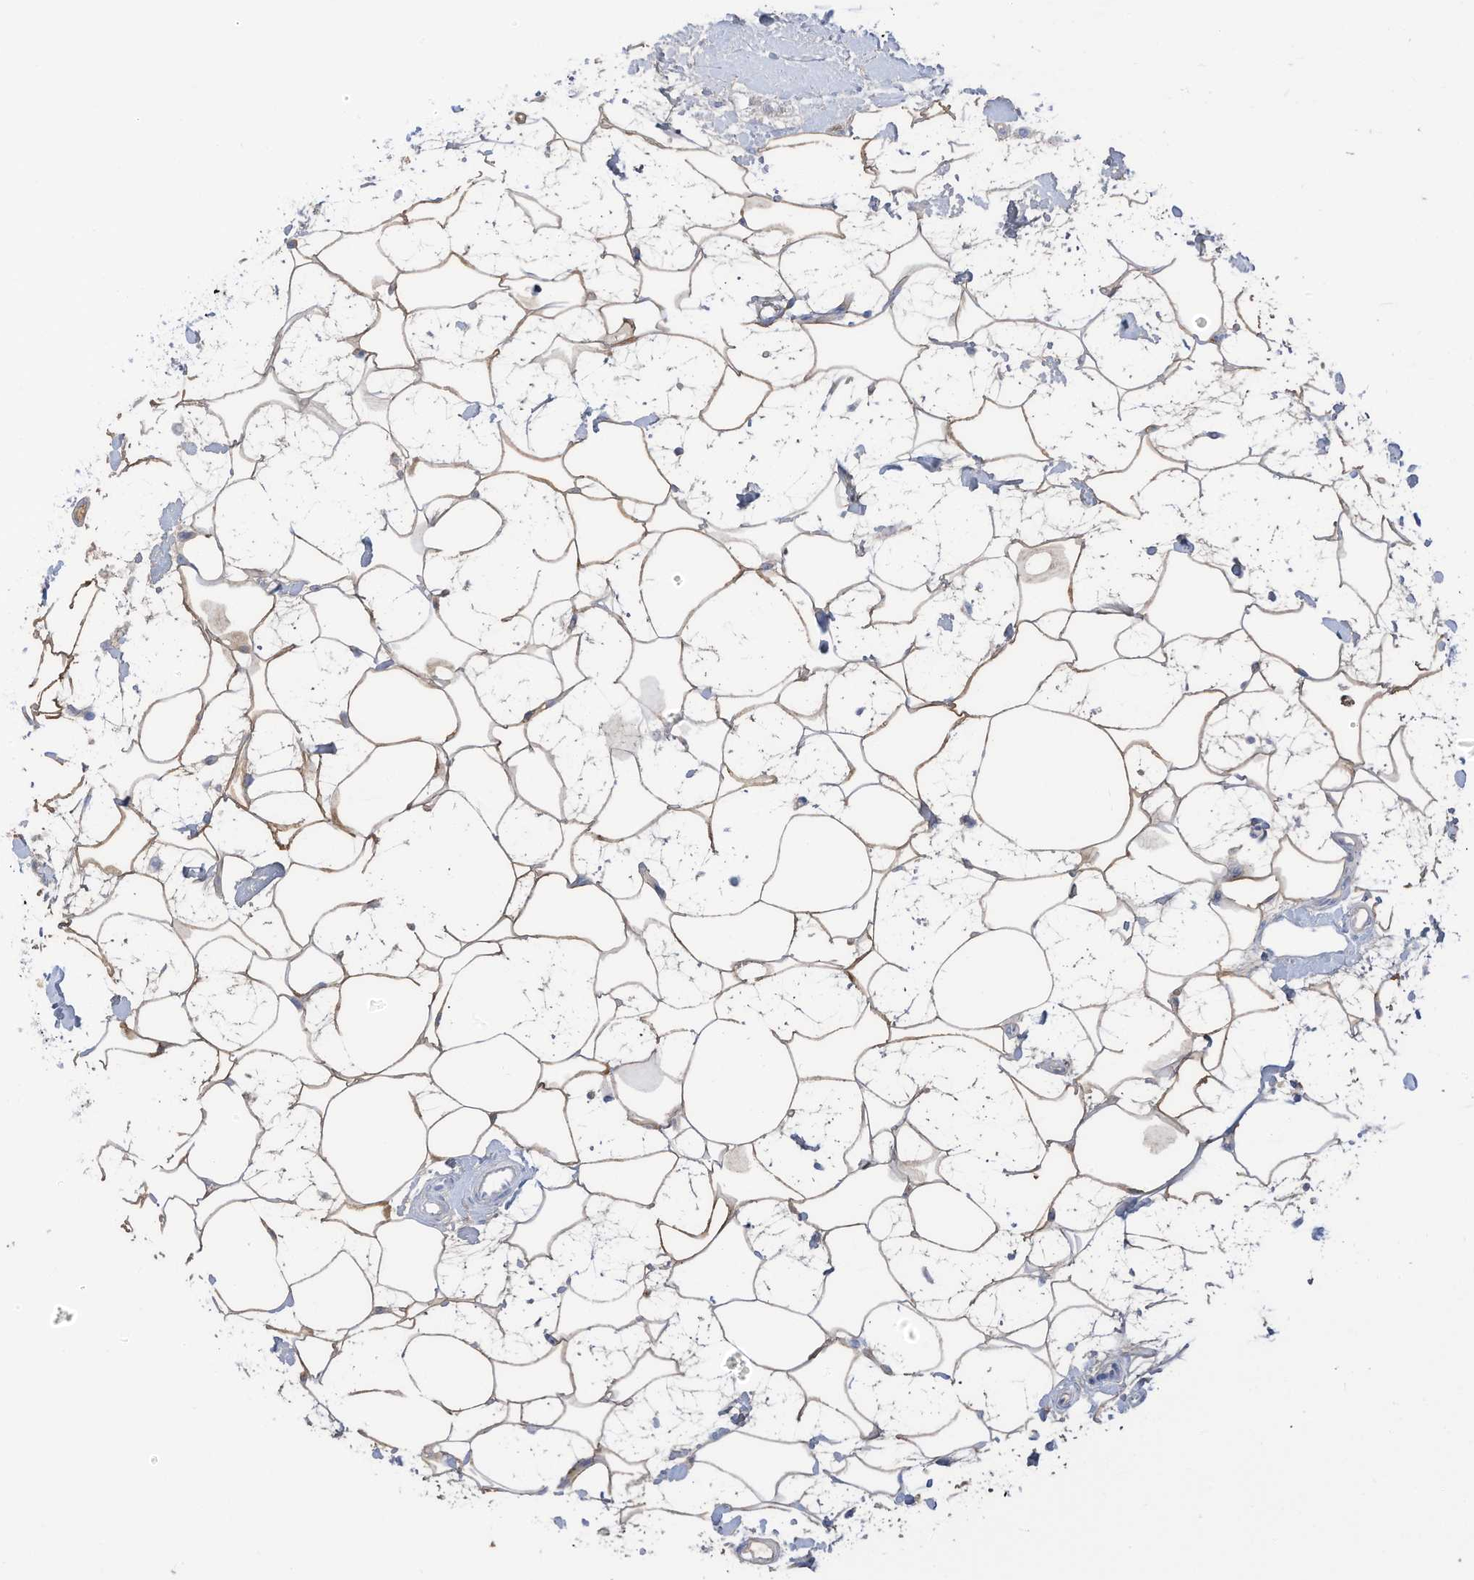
{"staining": {"intensity": "negative", "quantity": "none", "location": "none"}, "tissue": "breast cancer", "cell_type": "Tumor cells", "image_type": "cancer", "snomed": [{"axis": "morphology", "description": "Normal tissue, NOS"}, {"axis": "morphology", "description": "Duct carcinoma"}, {"axis": "topography", "description": "Breast"}], "caption": "An immunohistochemistry (IHC) histopathology image of breast infiltrating ductal carcinoma is shown. There is no staining in tumor cells of breast infiltrating ductal carcinoma.", "gene": "HSD17B13", "patient": {"sex": "female", "age": 39}}